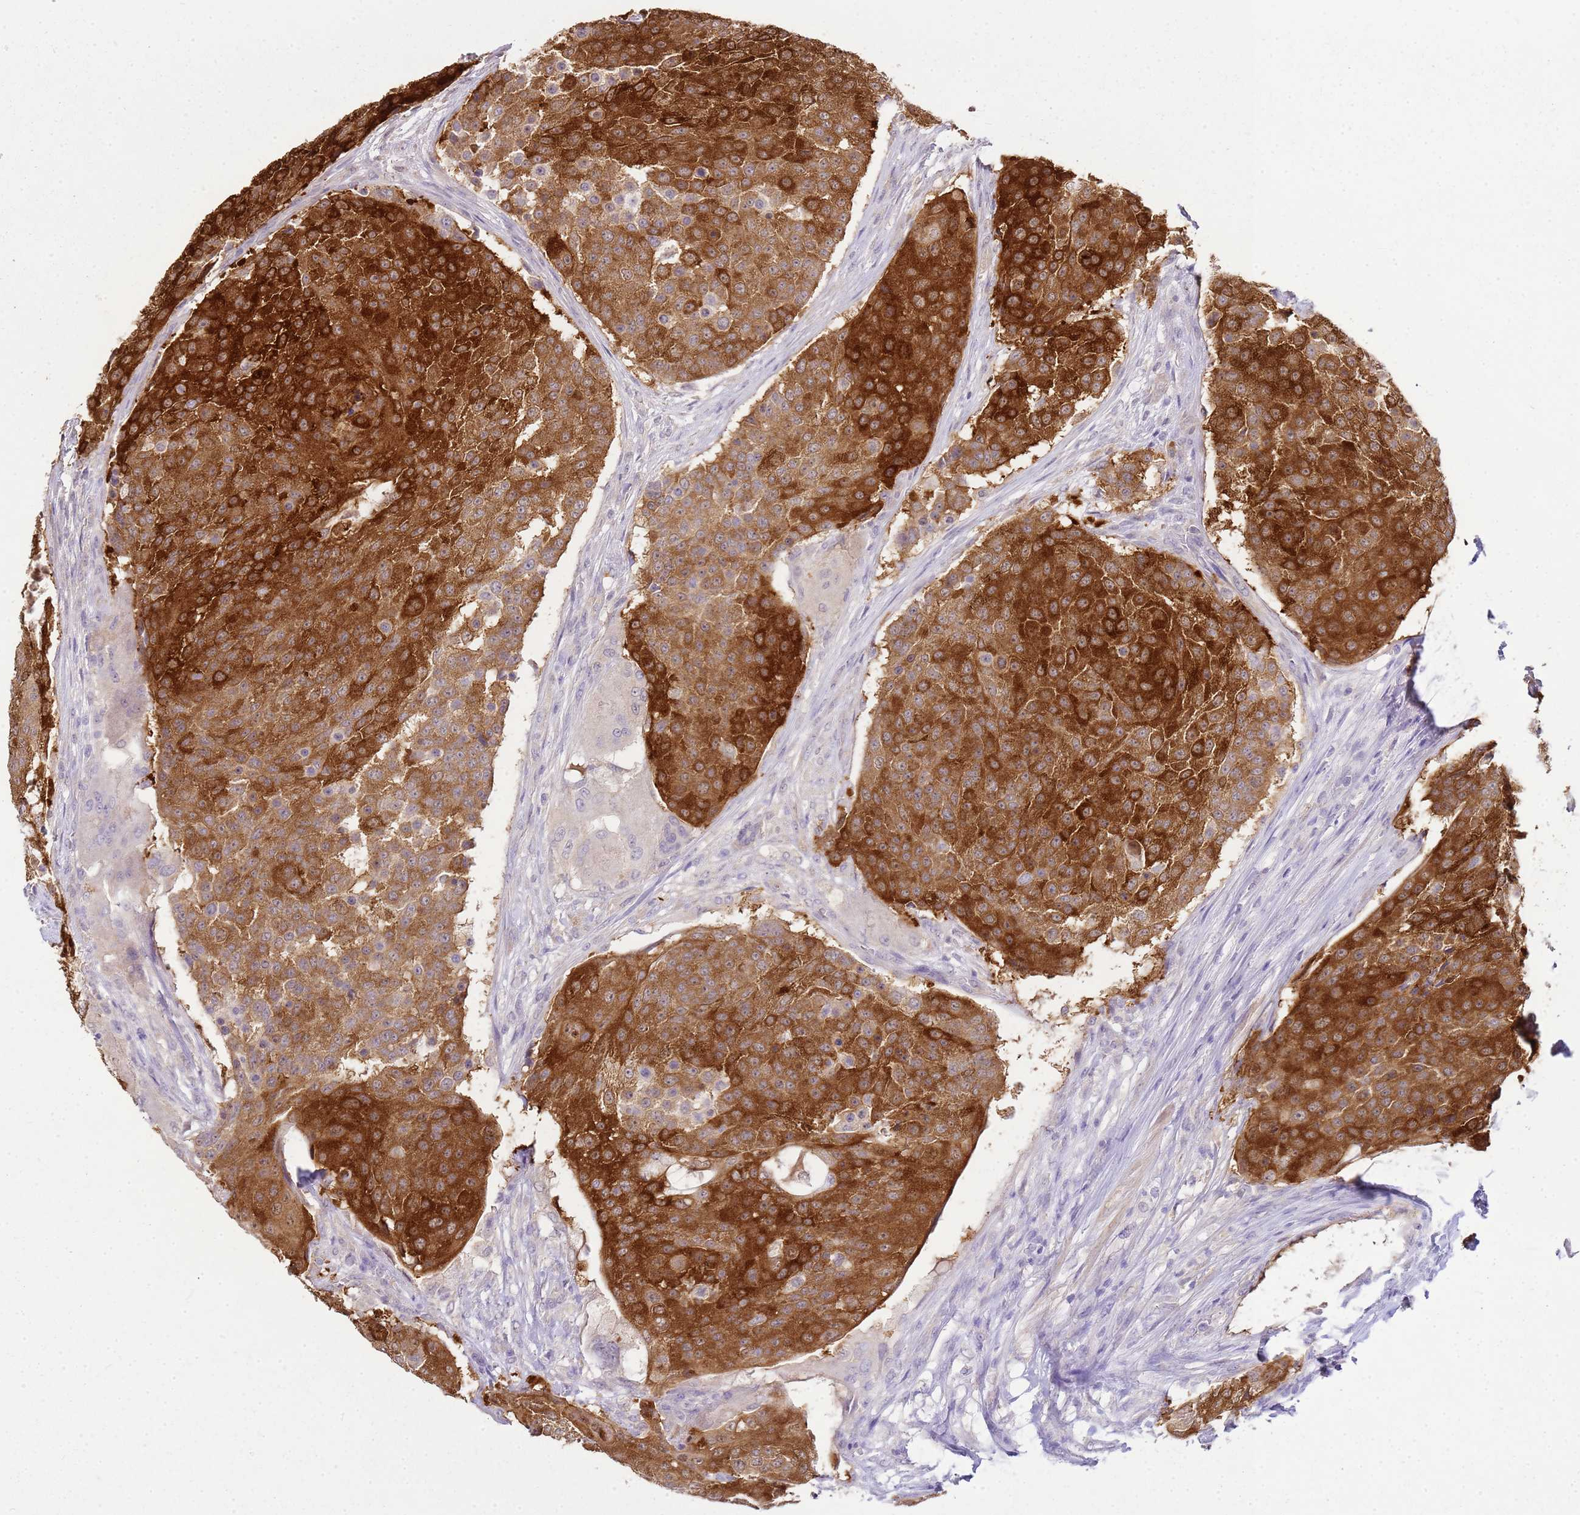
{"staining": {"intensity": "strong", "quantity": ">75%", "location": "cytoplasmic/membranous"}, "tissue": "urothelial cancer", "cell_type": "Tumor cells", "image_type": "cancer", "snomed": [{"axis": "morphology", "description": "Urothelial carcinoma, High grade"}, {"axis": "topography", "description": "Urinary bladder"}], "caption": "IHC of high-grade urothelial carcinoma demonstrates high levels of strong cytoplasmic/membranous staining in approximately >75% of tumor cells. (DAB (3,3'-diaminobenzidine) IHC with brightfield microscopy, high magnification).", "gene": "HSPB1", "patient": {"sex": "female", "age": 63}}